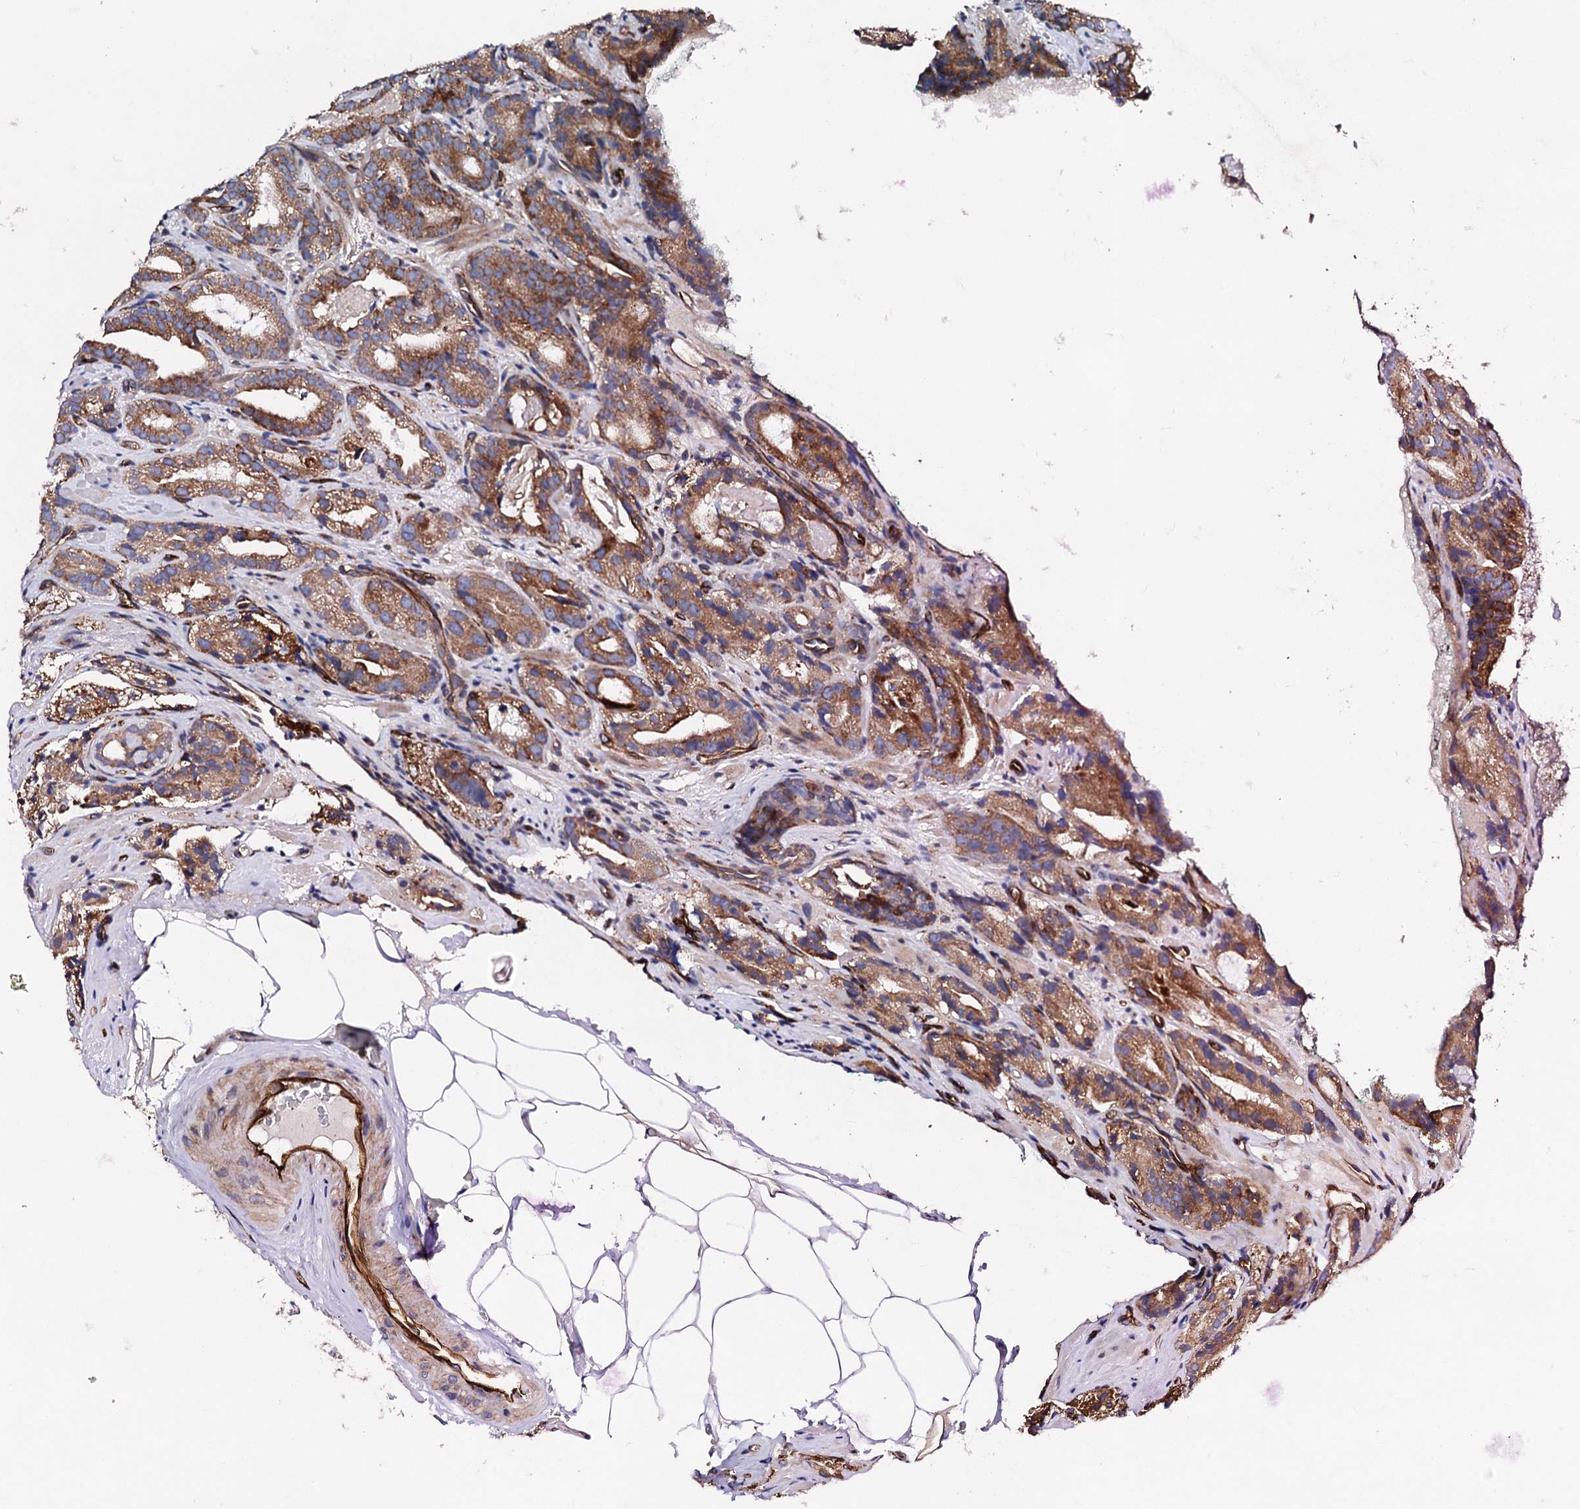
{"staining": {"intensity": "moderate", "quantity": ">75%", "location": "cytoplasmic/membranous"}, "tissue": "prostate cancer", "cell_type": "Tumor cells", "image_type": "cancer", "snomed": [{"axis": "morphology", "description": "Adenocarcinoma, High grade"}, {"axis": "topography", "description": "Prostate"}], "caption": "Human prostate cancer (high-grade adenocarcinoma) stained with a brown dye demonstrates moderate cytoplasmic/membranous positive staining in about >75% of tumor cells.", "gene": "DBX1", "patient": {"sex": "male", "age": 57}}